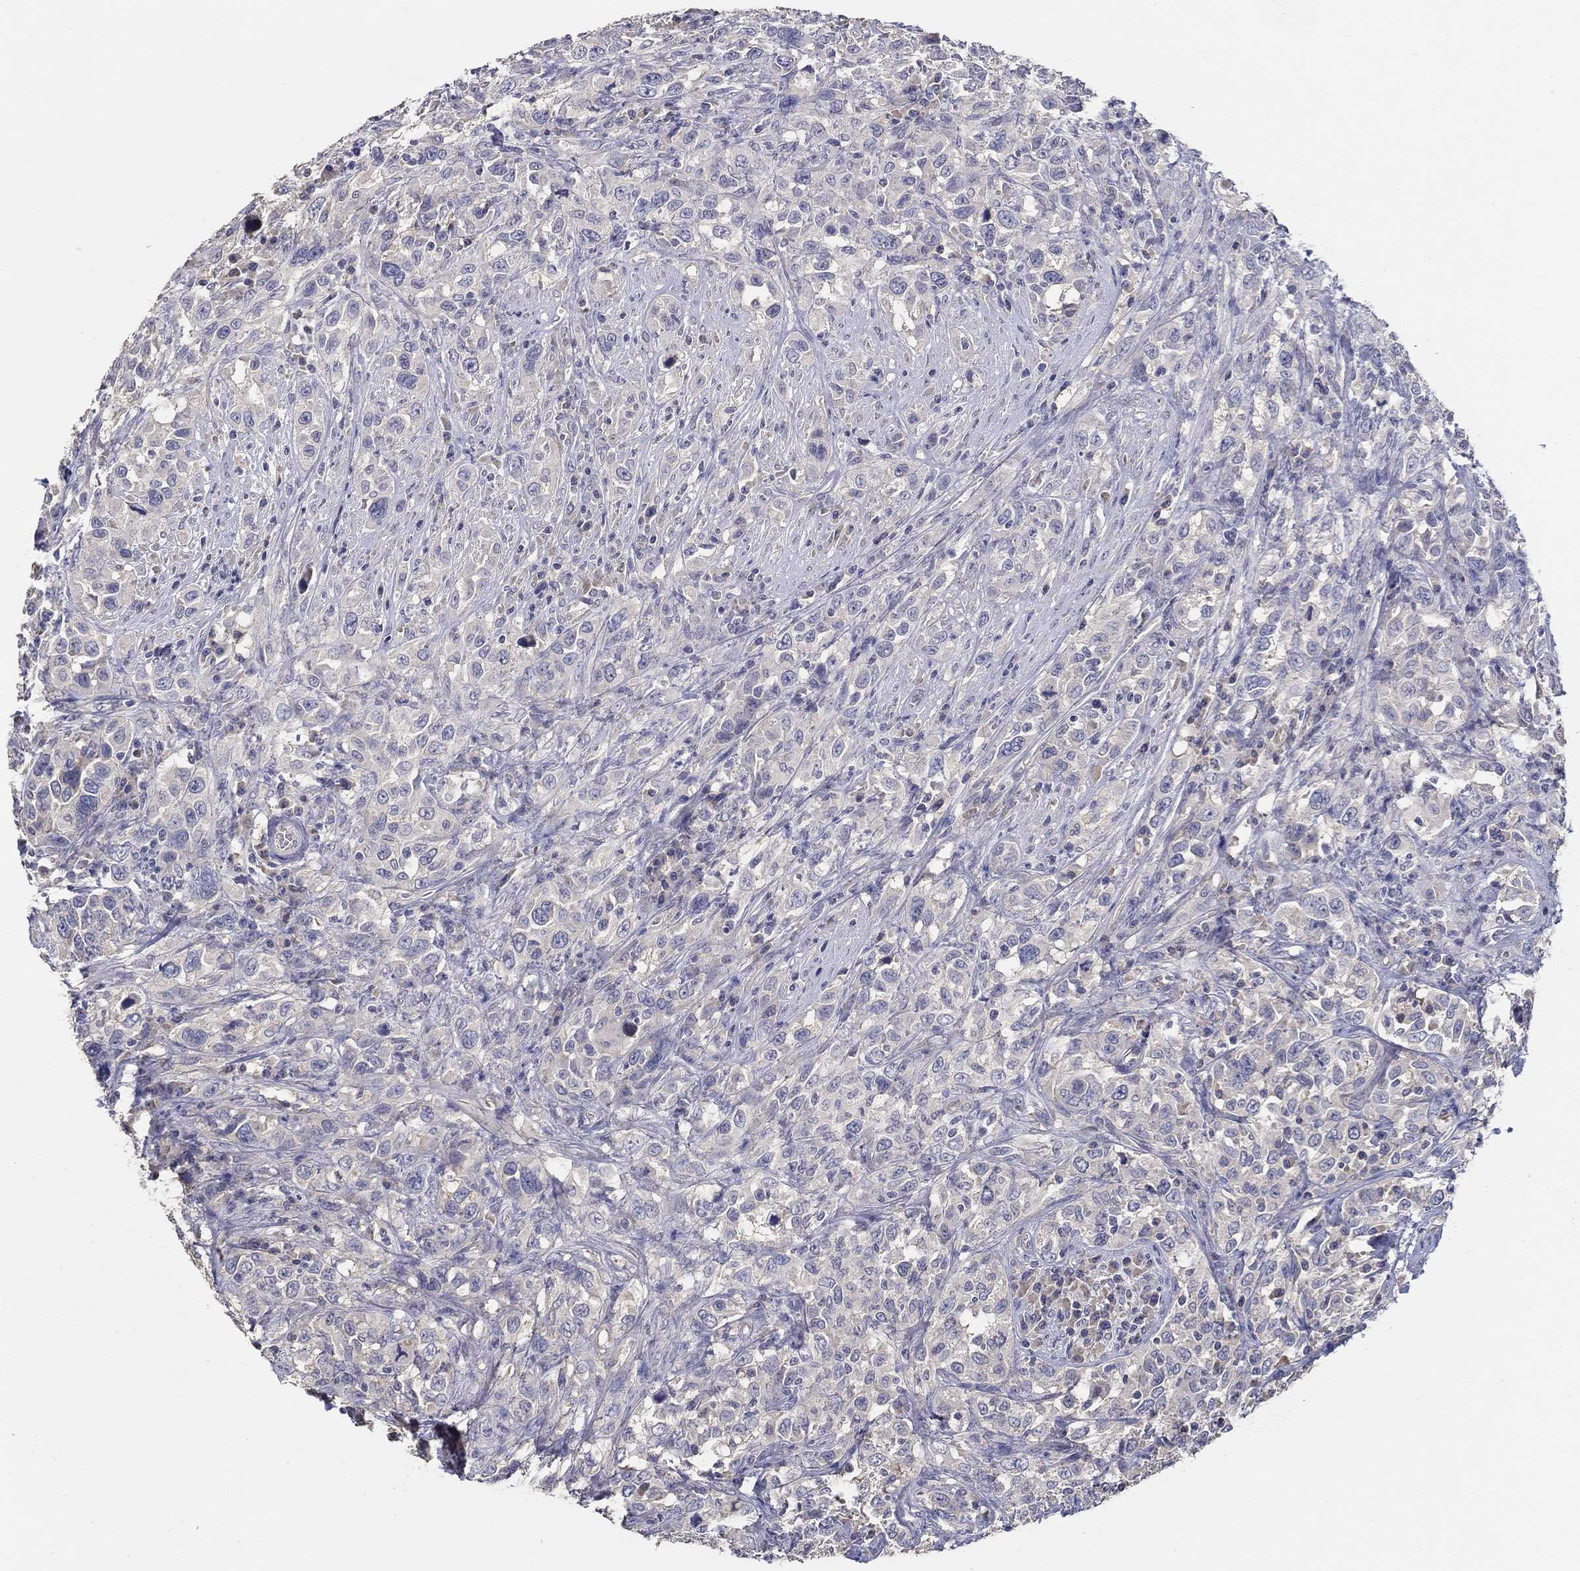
{"staining": {"intensity": "negative", "quantity": "none", "location": "none"}, "tissue": "urothelial cancer", "cell_type": "Tumor cells", "image_type": "cancer", "snomed": [{"axis": "morphology", "description": "Urothelial carcinoma, NOS"}, {"axis": "morphology", "description": "Urothelial carcinoma, High grade"}, {"axis": "topography", "description": "Urinary bladder"}], "caption": "High power microscopy photomicrograph of an immunohistochemistry (IHC) image of urothelial cancer, revealing no significant staining in tumor cells. (DAB immunohistochemistry (IHC) visualized using brightfield microscopy, high magnification).", "gene": "DOCK3", "patient": {"sex": "female", "age": 64}}